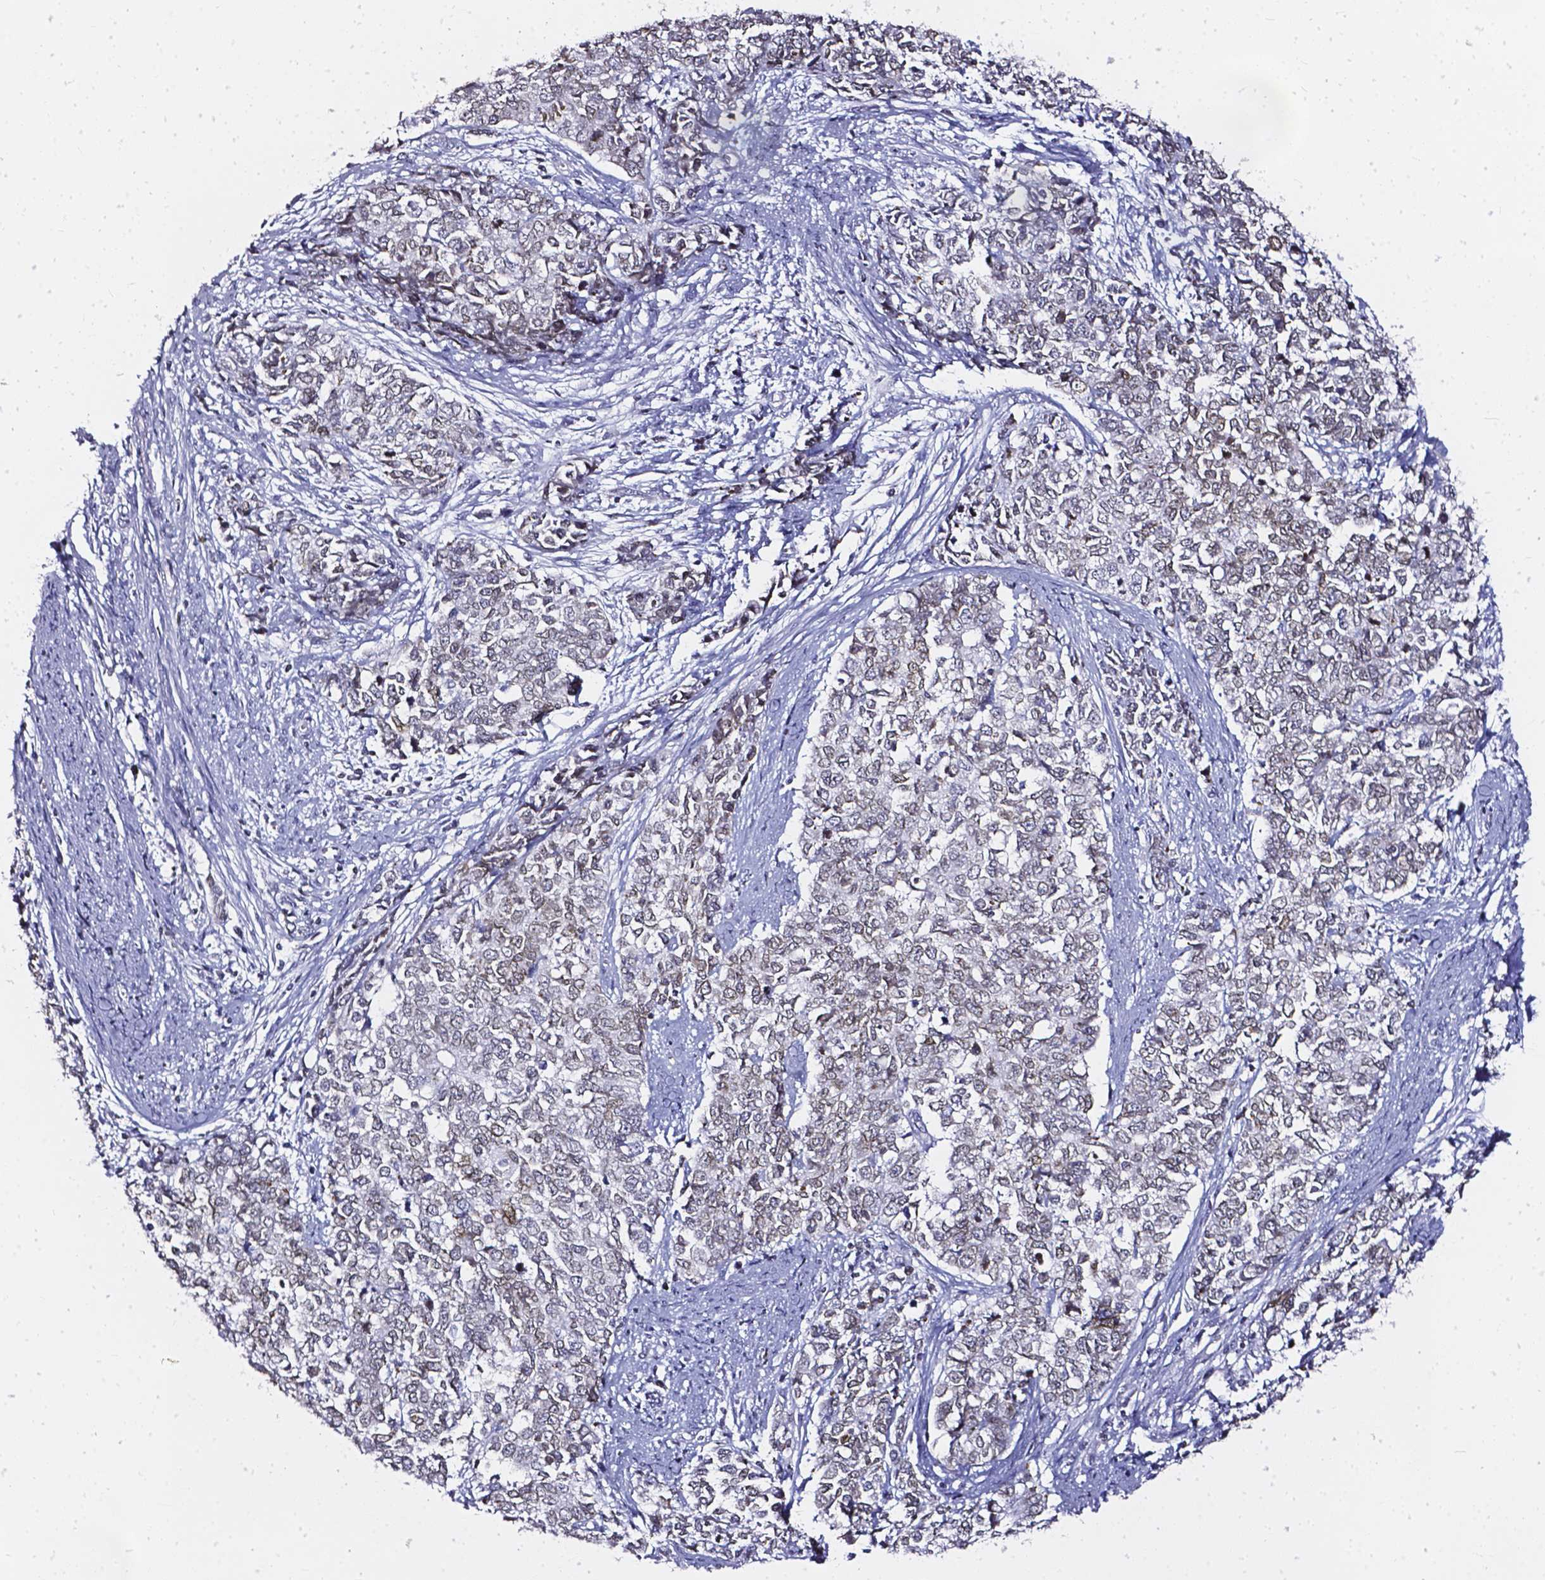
{"staining": {"intensity": "negative", "quantity": "none", "location": "none"}, "tissue": "cervical cancer", "cell_type": "Tumor cells", "image_type": "cancer", "snomed": [{"axis": "morphology", "description": "Adenocarcinoma, NOS"}, {"axis": "topography", "description": "Cervix"}], "caption": "Image shows no significant protein staining in tumor cells of cervical cancer.", "gene": "AKR1B10", "patient": {"sex": "female", "age": 63}}